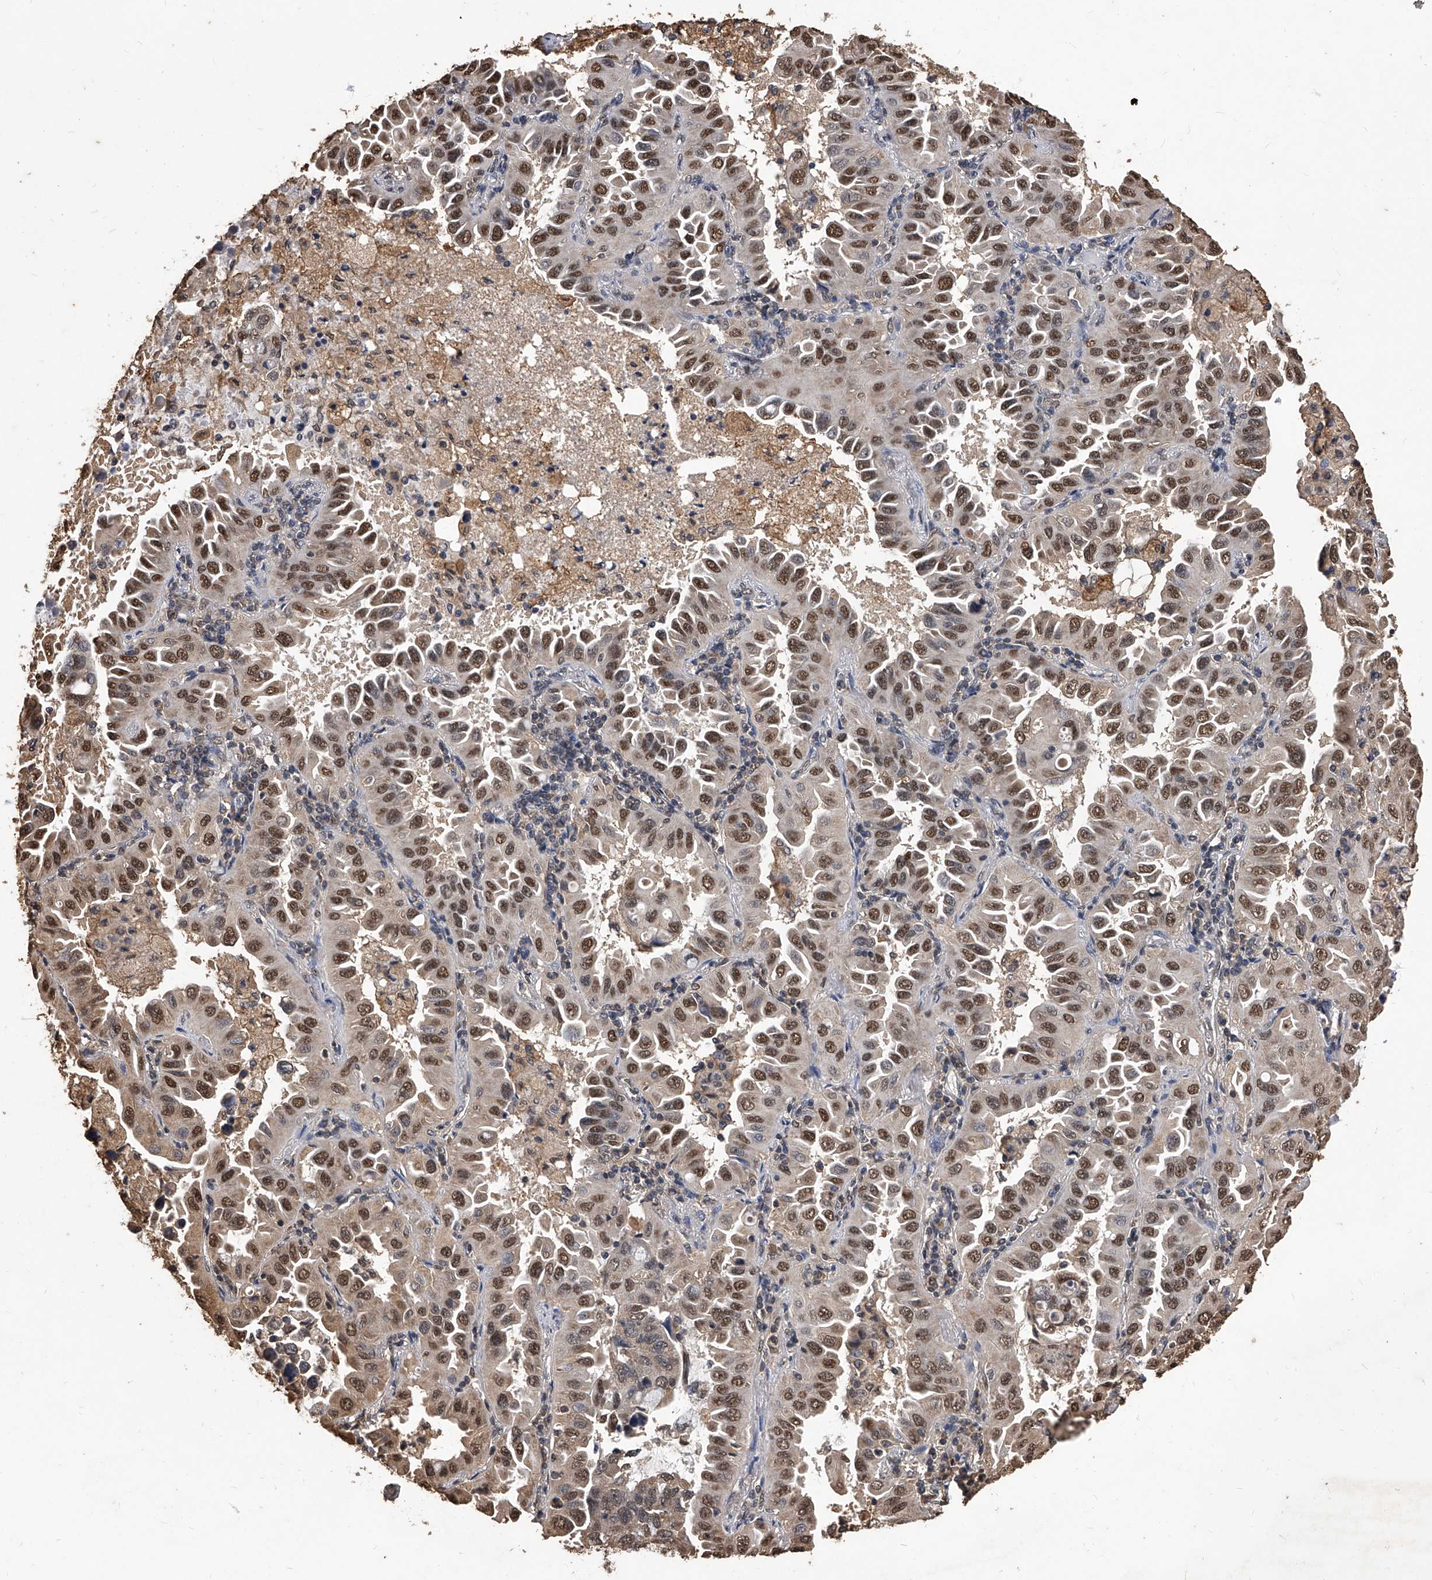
{"staining": {"intensity": "strong", "quantity": "25%-75%", "location": "nuclear"}, "tissue": "lung cancer", "cell_type": "Tumor cells", "image_type": "cancer", "snomed": [{"axis": "morphology", "description": "Adenocarcinoma, NOS"}, {"axis": "topography", "description": "Lung"}], "caption": "A brown stain highlights strong nuclear staining of a protein in lung adenocarcinoma tumor cells.", "gene": "FBXL4", "patient": {"sex": "male", "age": 64}}